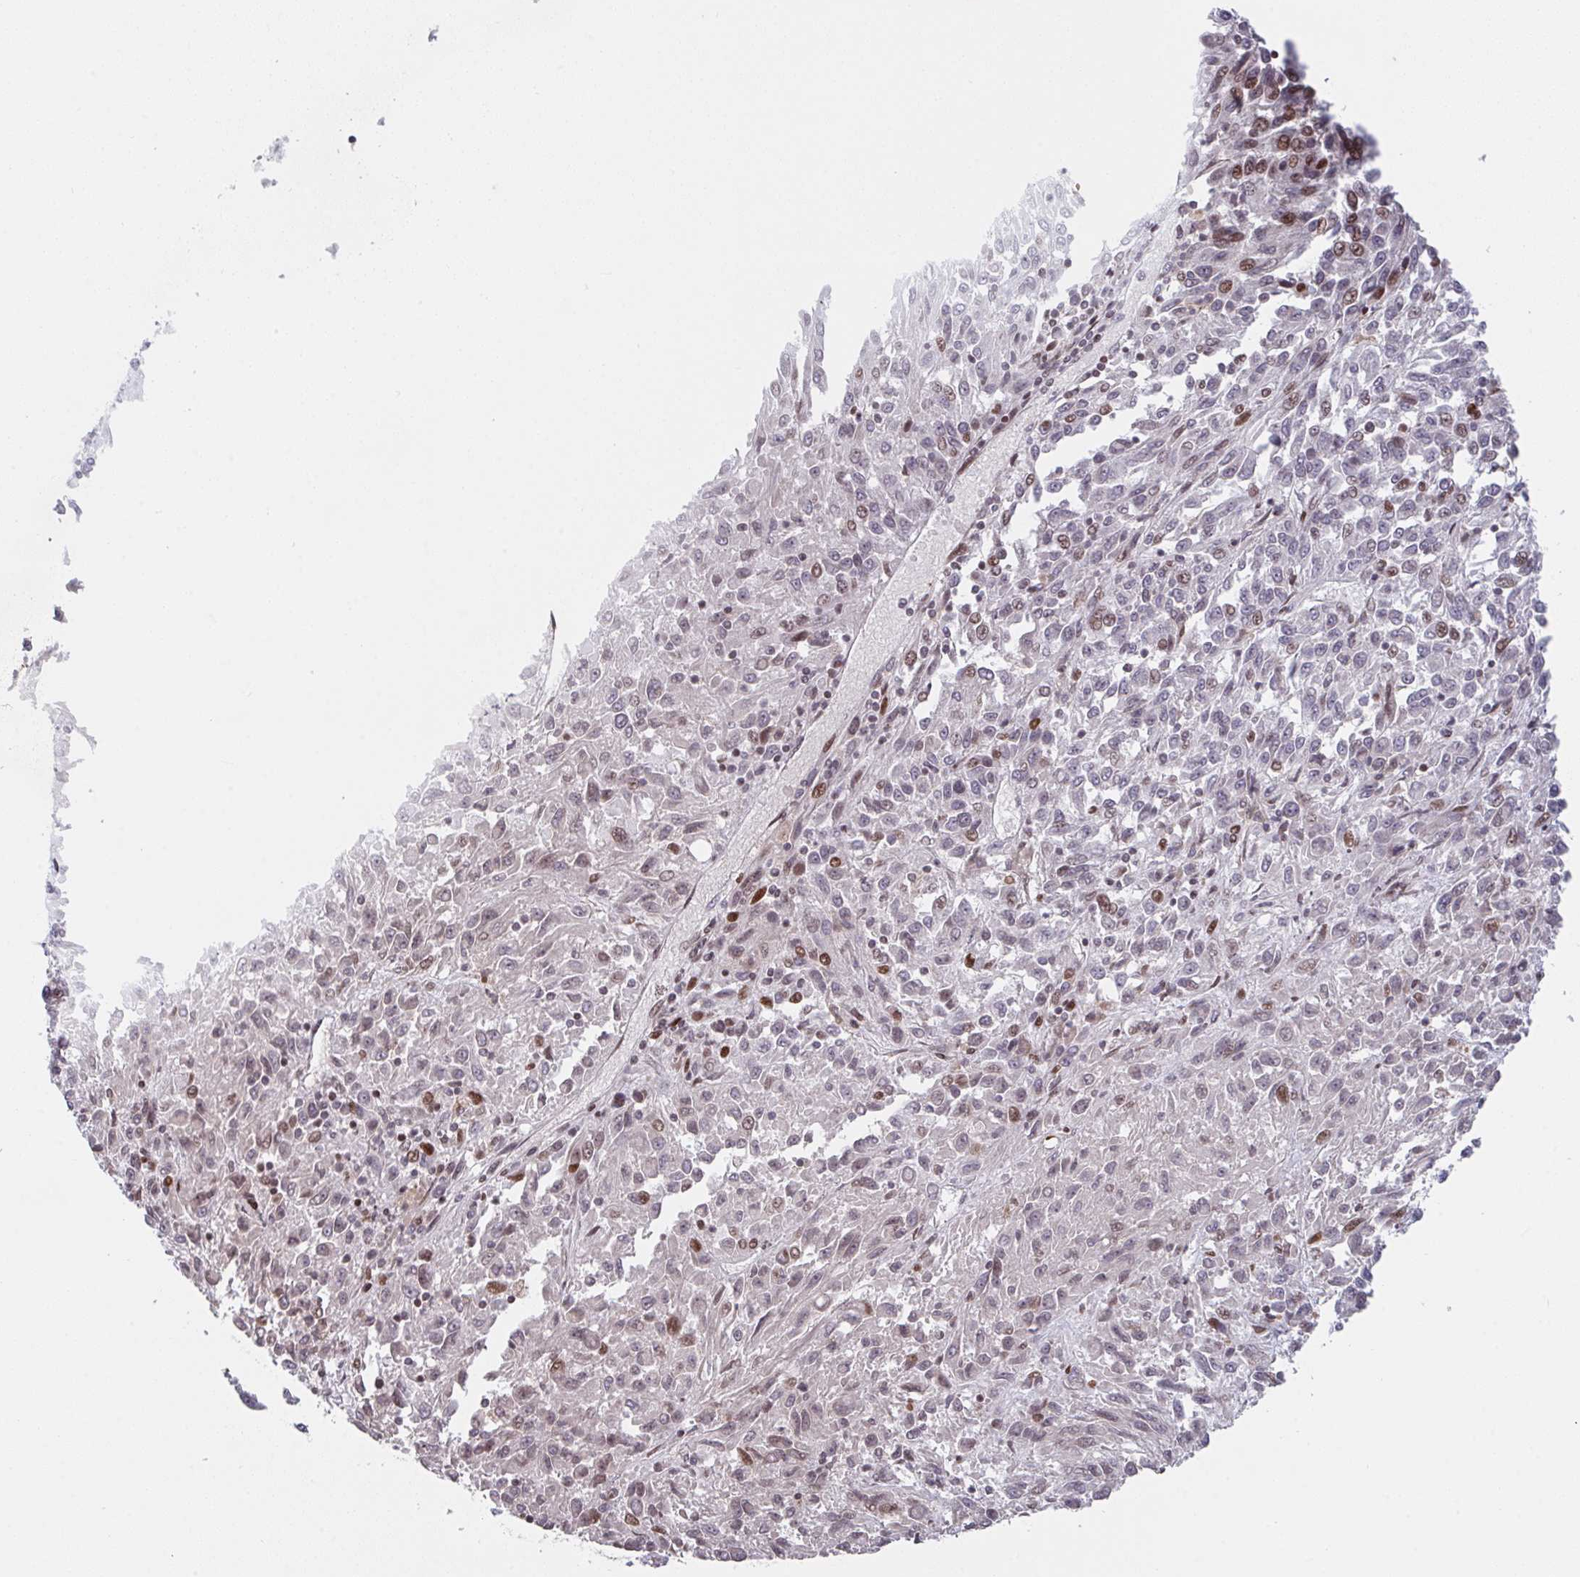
{"staining": {"intensity": "moderate", "quantity": "<25%", "location": "nuclear"}, "tissue": "melanoma", "cell_type": "Tumor cells", "image_type": "cancer", "snomed": [{"axis": "morphology", "description": "Malignant melanoma, Metastatic site"}, {"axis": "topography", "description": "Lung"}], "caption": "Melanoma stained with DAB IHC demonstrates low levels of moderate nuclear staining in approximately <25% of tumor cells. (Brightfield microscopy of DAB IHC at high magnification).", "gene": "PCDHB8", "patient": {"sex": "male", "age": 64}}